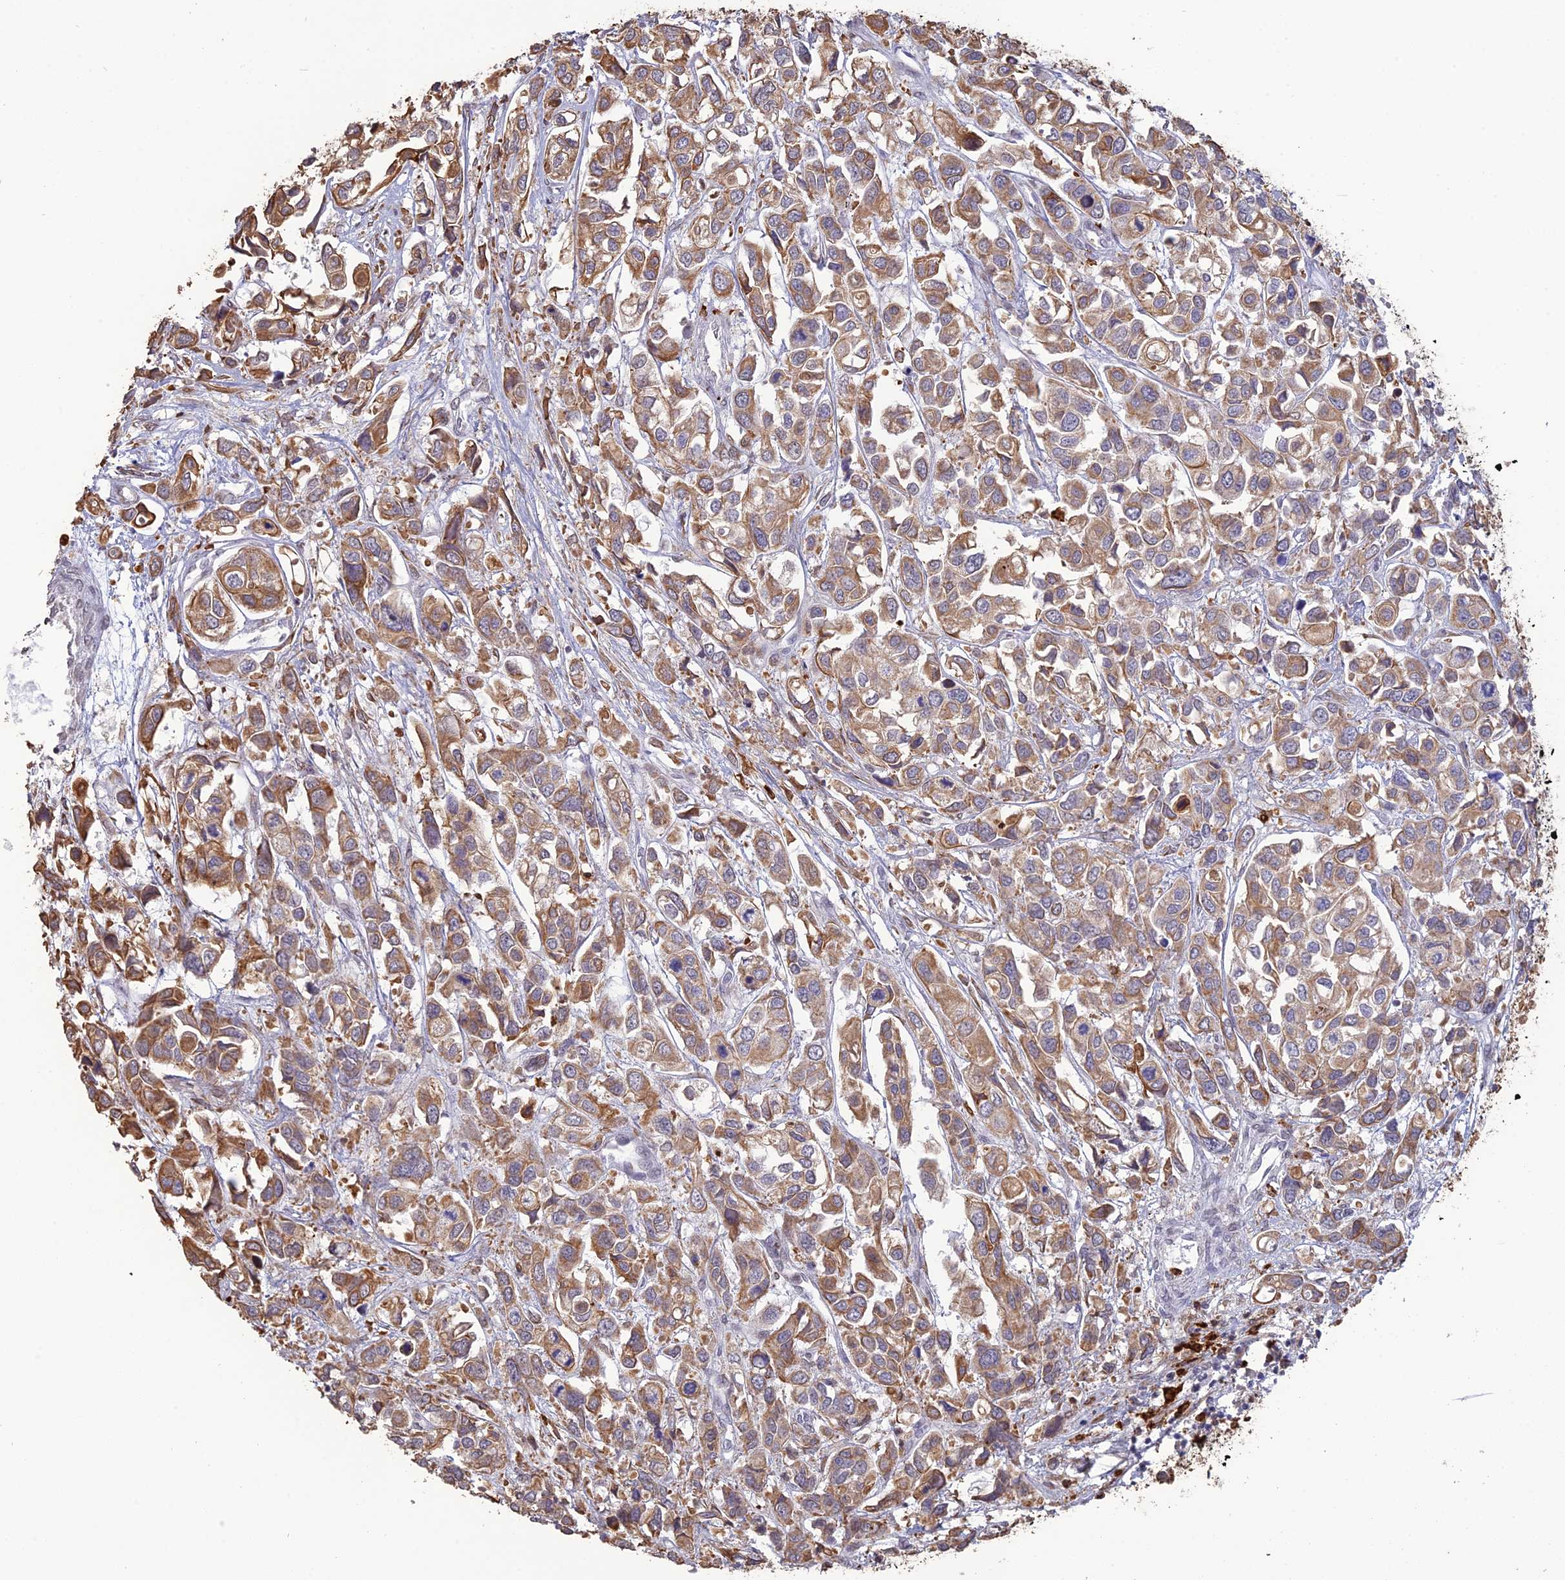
{"staining": {"intensity": "moderate", "quantity": ">75%", "location": "cytoplasmic/membranous"}, "tissue": "urothelial cancer", "cell_type": "Tumor cells", "image_type": "cancer", "snomed": [{"axis": "morphology", "description": "Urothelial carcinoma, High grade"}, {"axis": "topography", "description": "Urinary bladder"}], "caption": "Moderate cytoplasmic/membranous protein staining is present in approximately >75% of tumor cells in urothelial cancer.", "gene": "APOBR", "patient": {"sex": "male", "age": 67}}